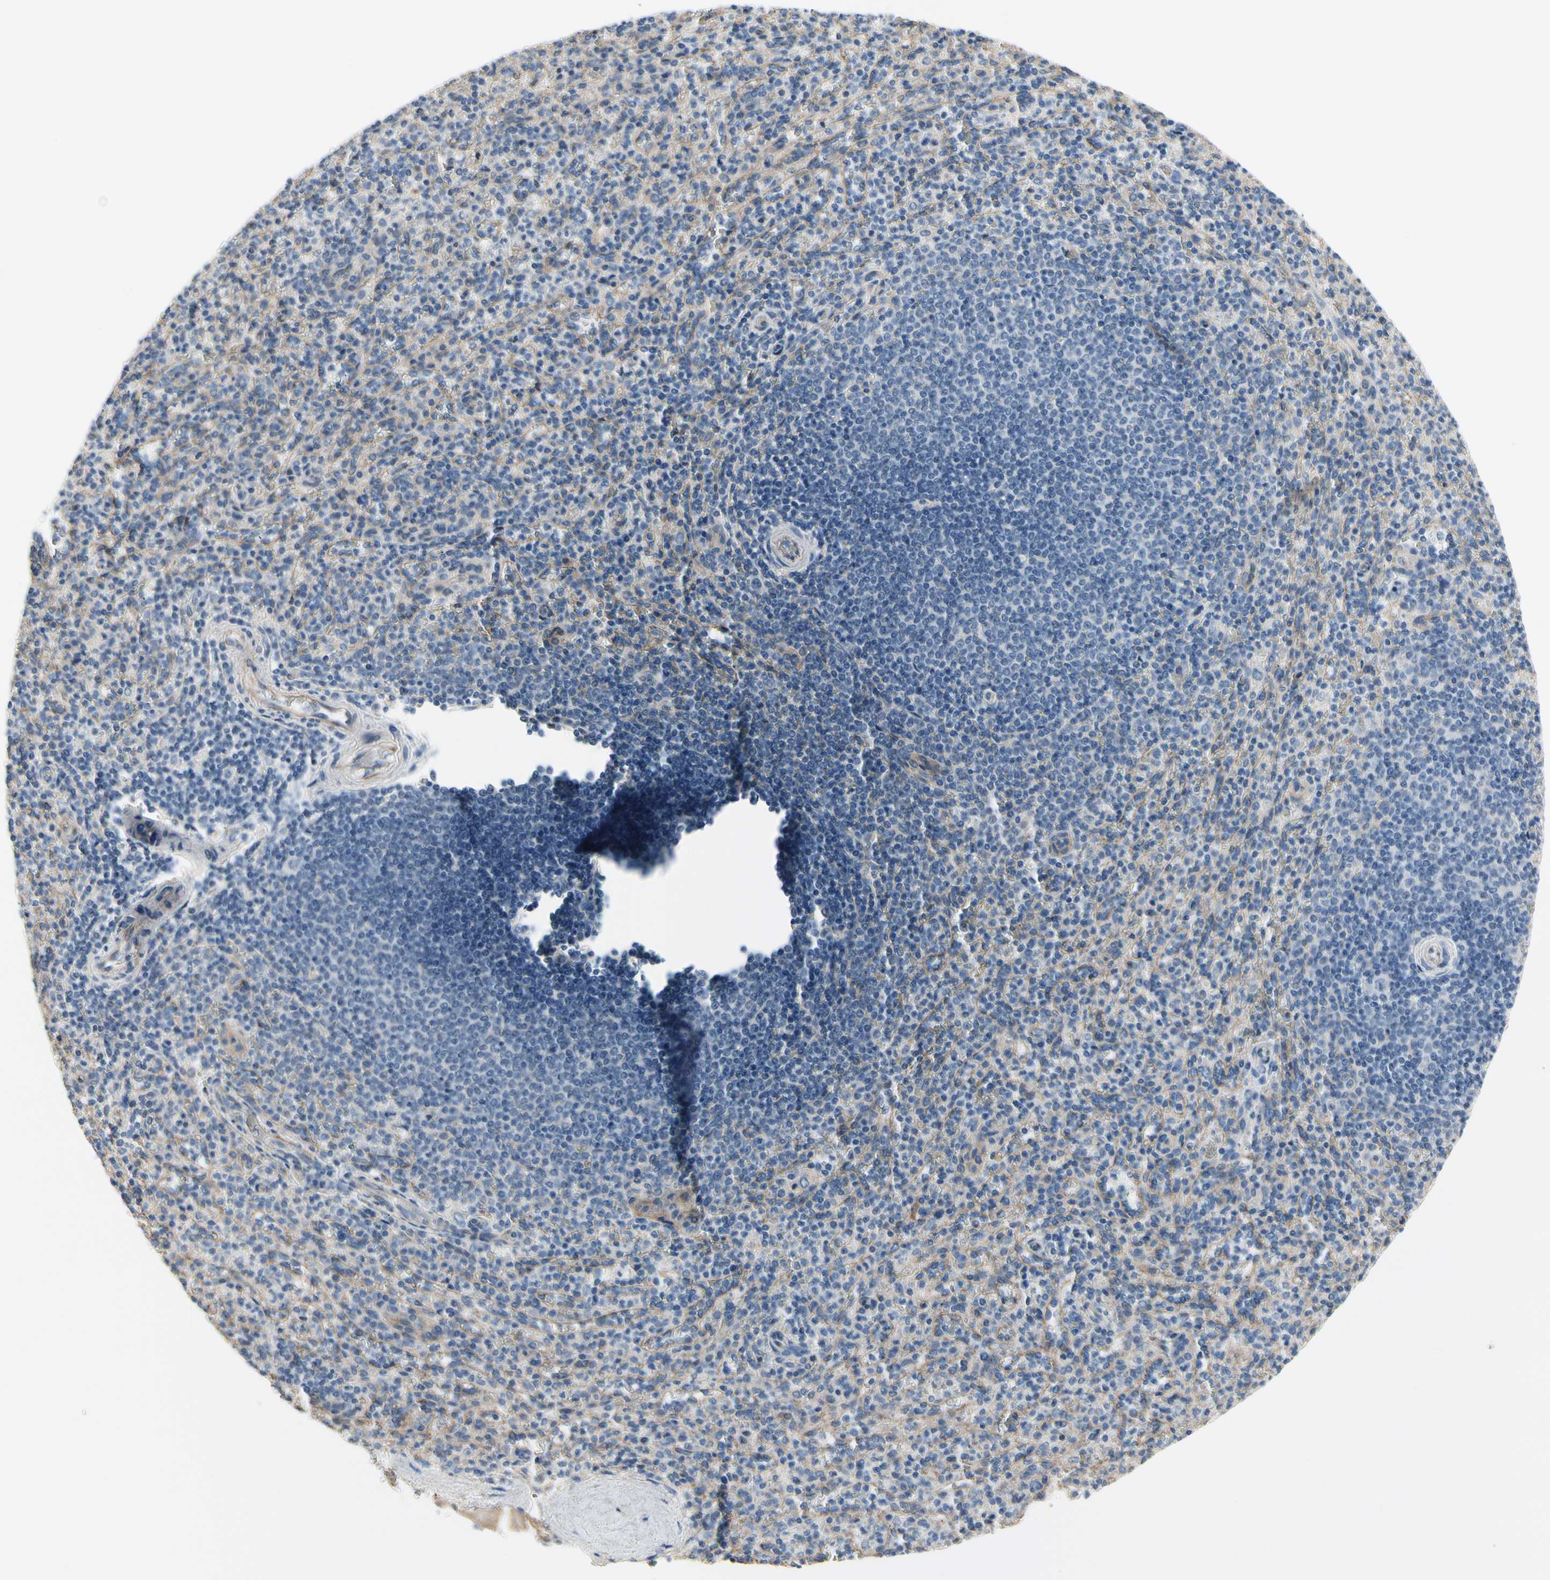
{"staining": {"intensity": "negative", "quantity": "none", "location": "none"}, "tissue": "spleen", "cell_type": "Cells in red pulp", "image_type": "normal", "snomed": [{"axis": "morphology", "description": "Normal tissue, NOS"}, {"axis": "topography", "description": "Spleen"}], "caption": "High magnification brightfield microscopy of normal spleen stained with DAB (3,3'-diaminobenzidine) (brown) and counterstained with hematoxylin (blue): cells in red pulp show no significant expression. (Immunohistochemistry (ihc), brightfield microscopy, high magnification).", "gene": "LGR6", "patient": {"sex": "male", "age": 36}}